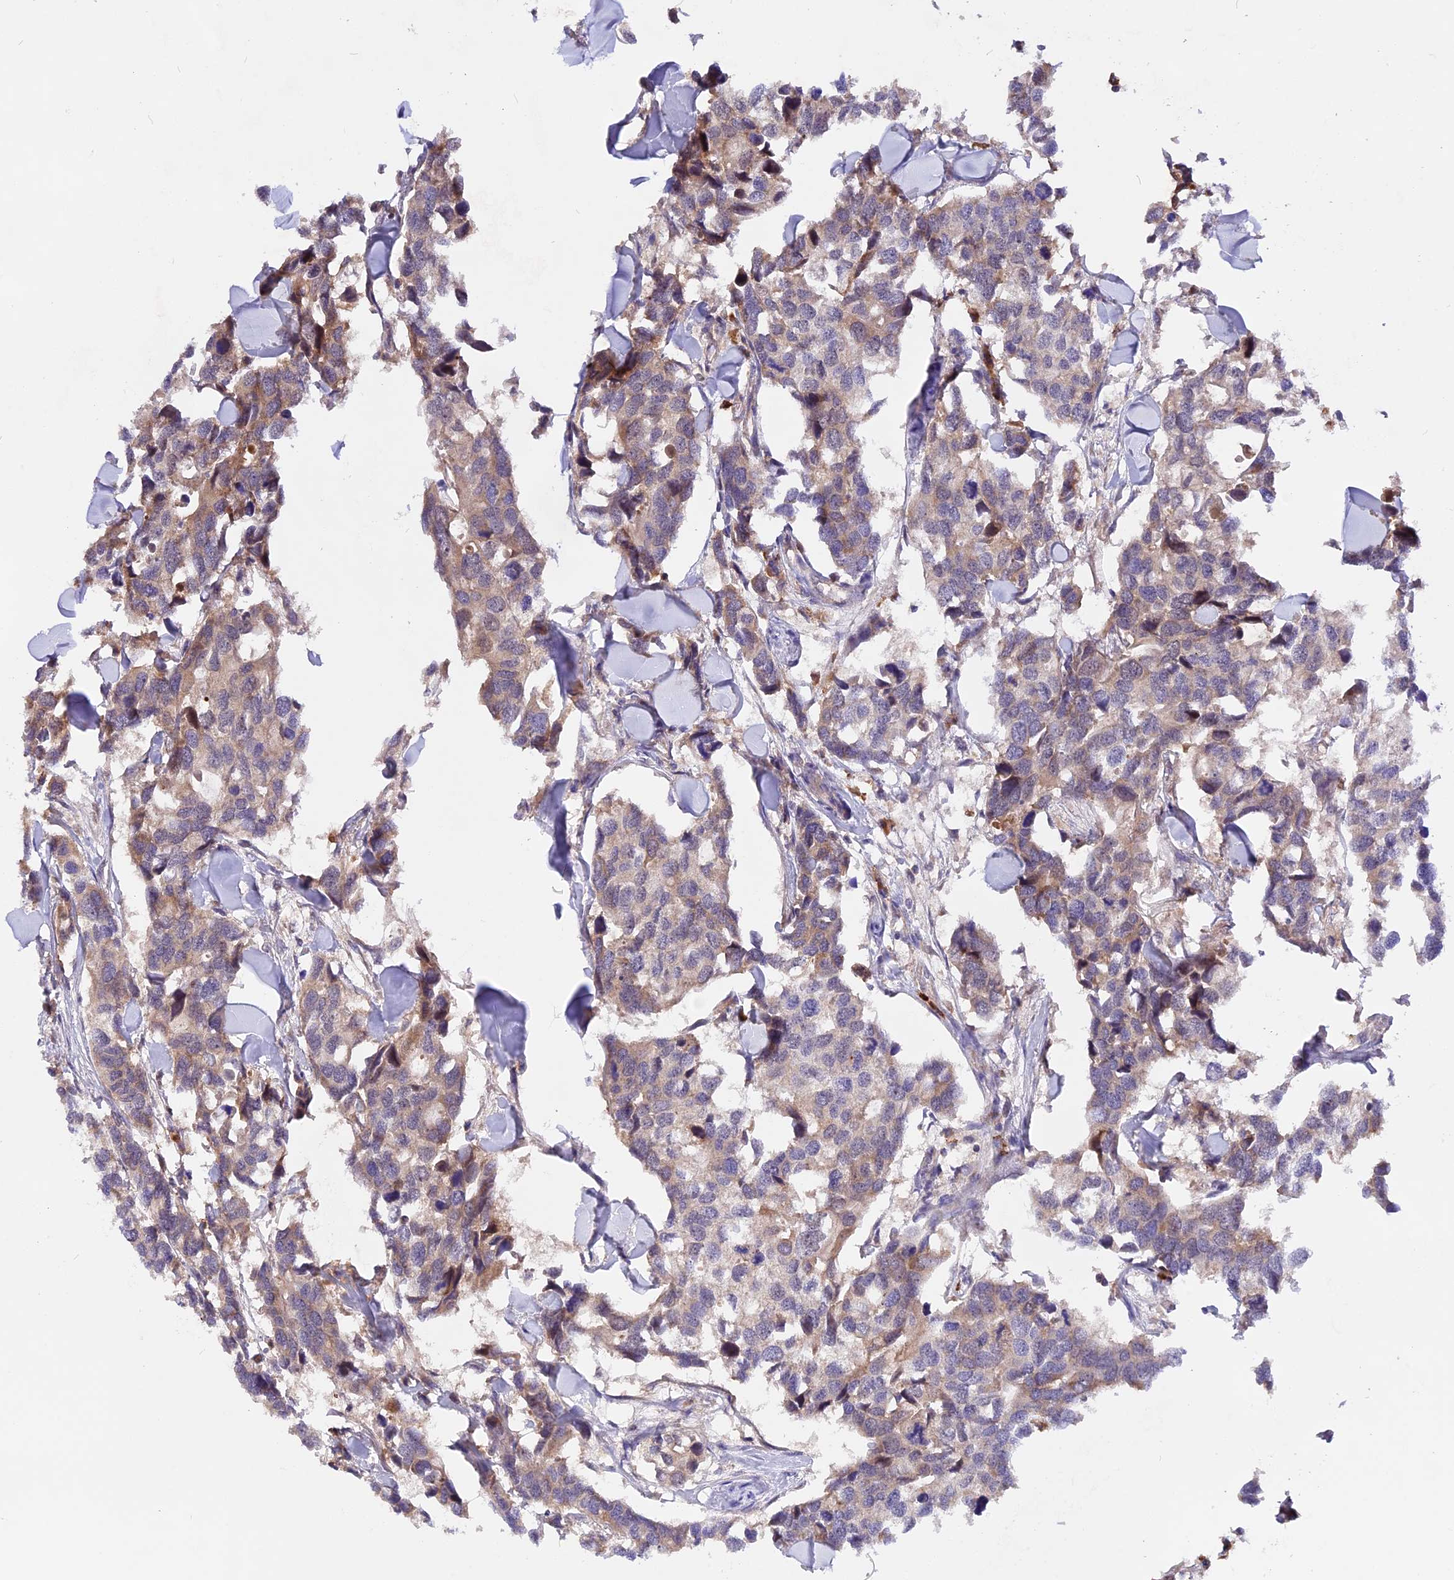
{"staining": {"intensity": "weak", "quantity": "<25%", "location": "cytoplasmic/membranous"}, "tissue": "breast cancer", "cell_type": "Tumor cells", "image_type": "cancer", "snomed": [{"axis": "morphology", "description": "Duct carcinoma"}, {"axis": "topography", "description": "Breast"}], "caption": "Immunohistochemical staining of human breast intraductal carcinoma displays no significant expression in tumor cells.", "gene": "MARK4", "patient": {"sex": "female", "age": 83}}